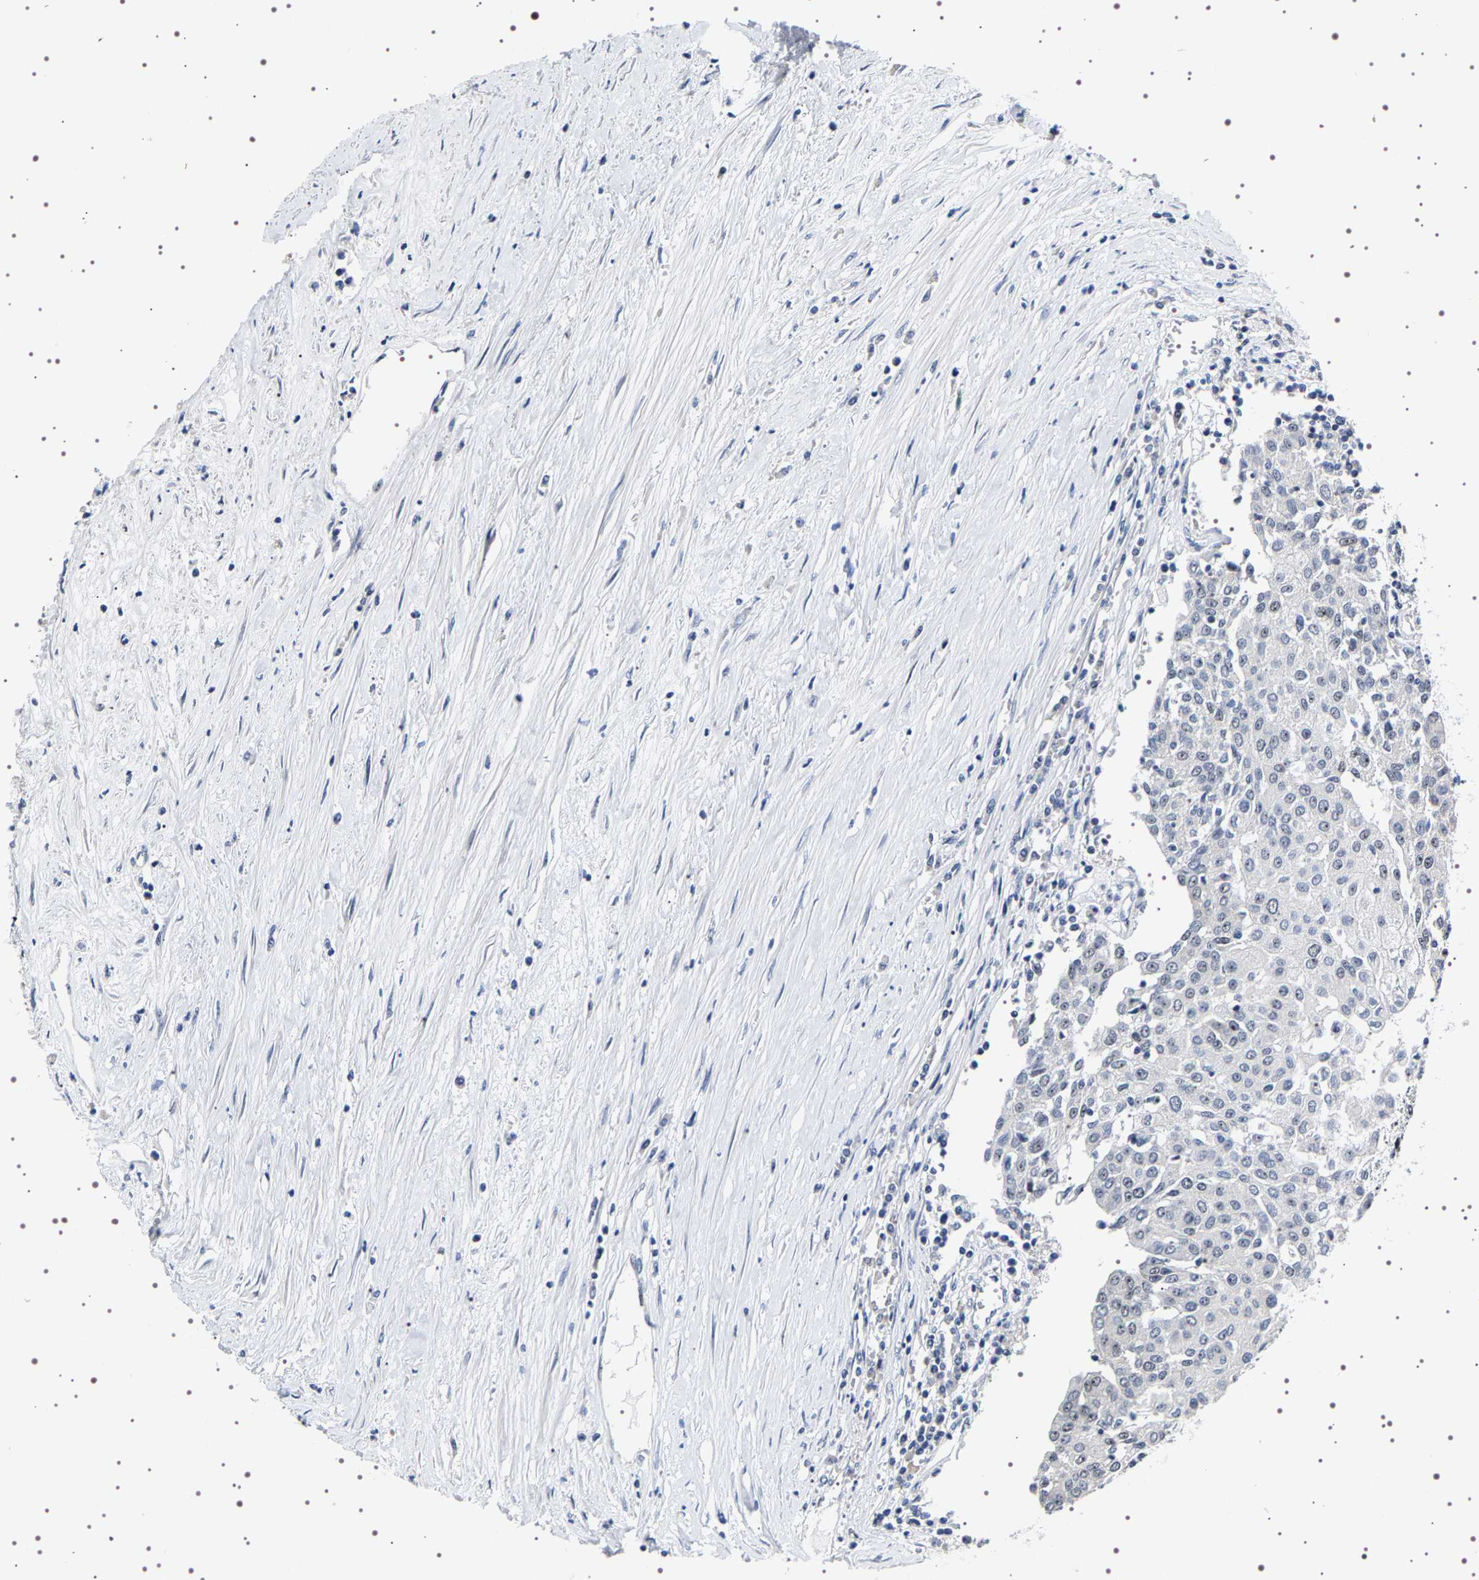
{"staining": {"intensity": "weak", "quantity": "25%-75%", "location": "nuclear"}, "tissue": "urothelial cancer", "cell_type": "Tumor cells", "image_type": "cancer", "snomed": [{"axis": "morphology", "description": "Urothelial carcinoma, High grade"}, {"axis": "topography", "description": "Urinary bladder"}], "caption": "Urothelial cancer stained with DAB (3,3'-diaminobenzidine) immunohistochemistry shows low levels of weak nuclear staining in about 25%-75% of tumor cells. (brown staining indicates protein expression, while blue staining denotes nuclei).", "gene": "GNL3", "patient": {"sex": "female", "age": 85}}